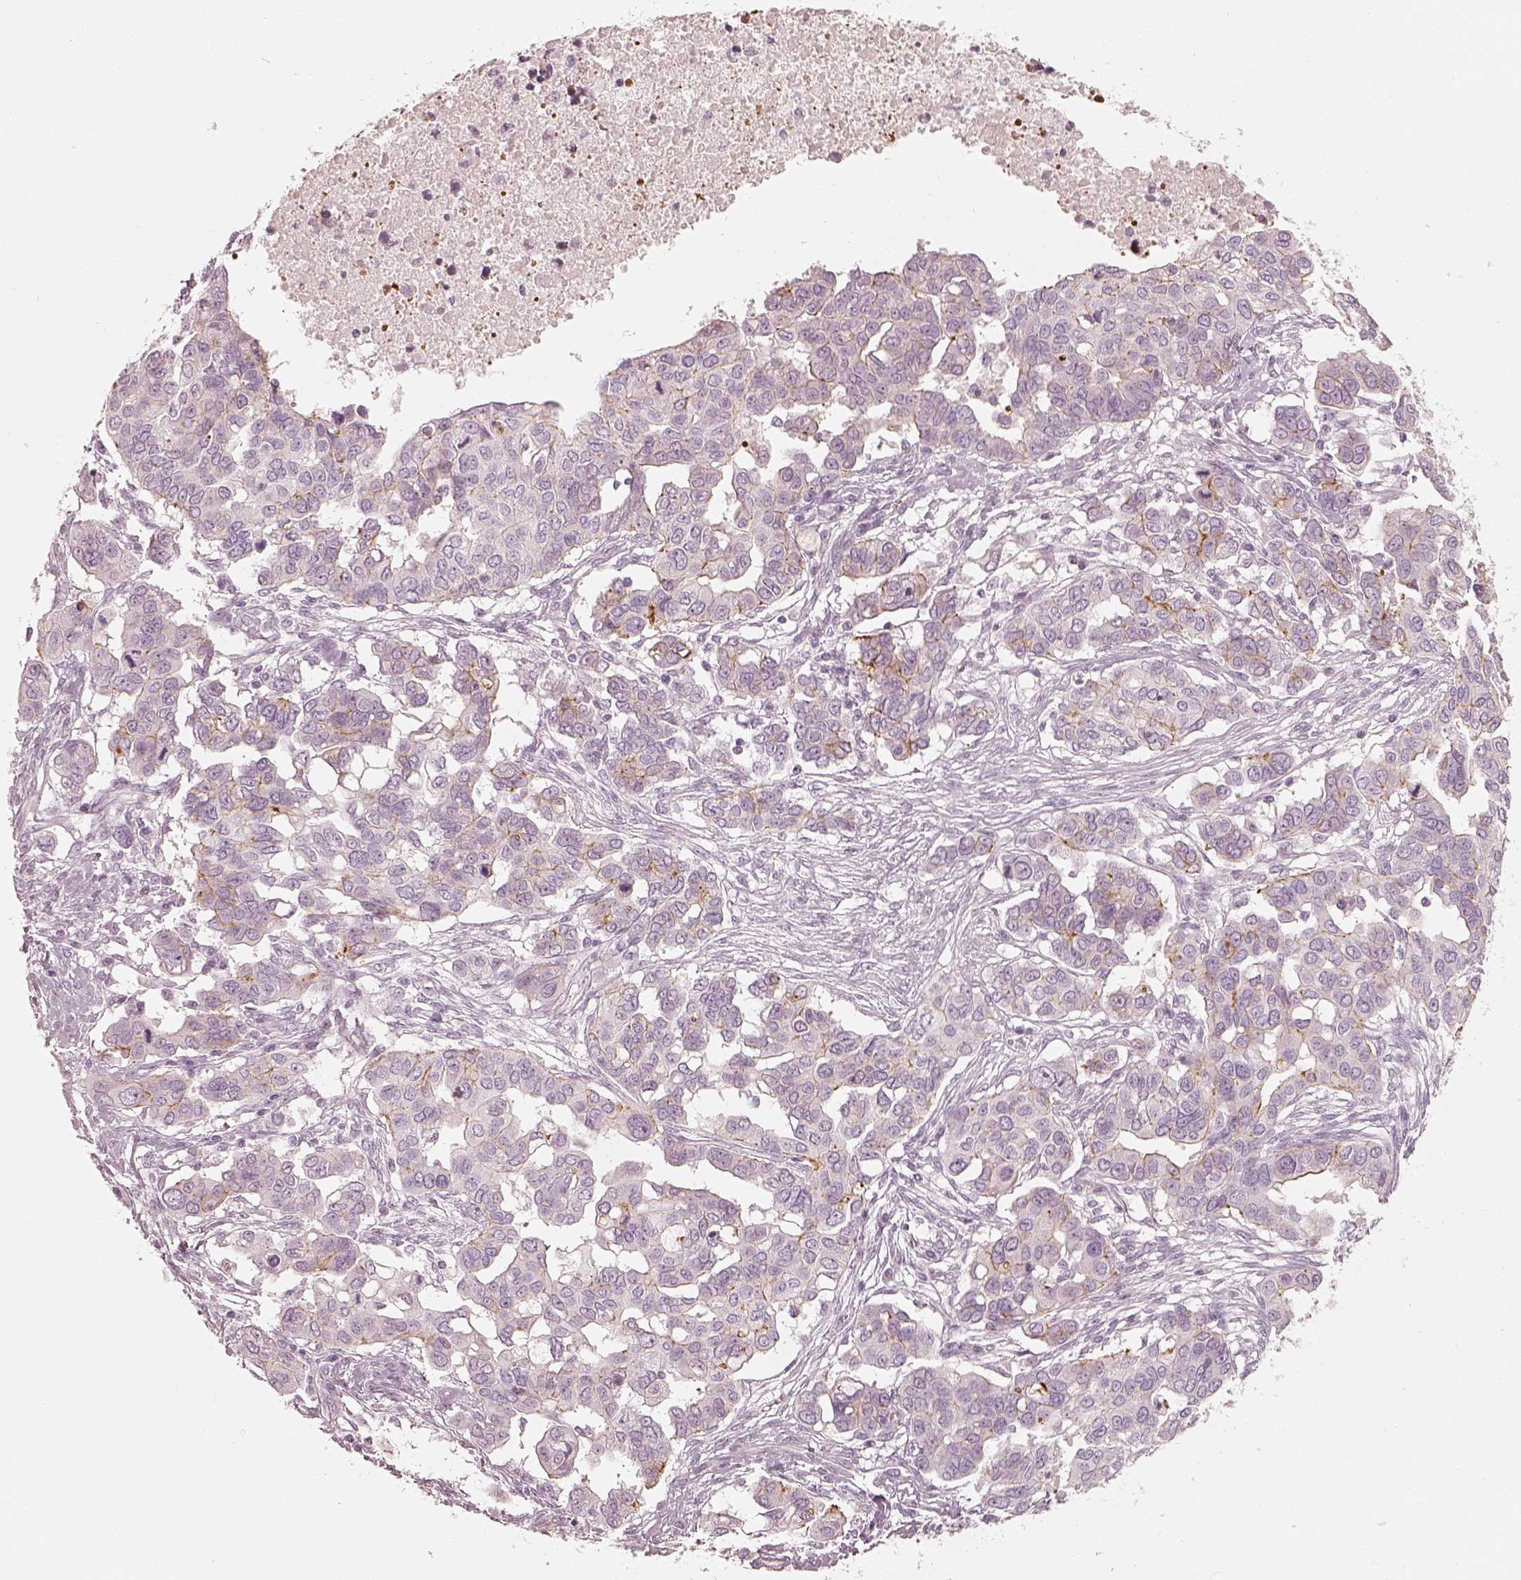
{"staining": {"intensity": "weak", "quantity": "<25%", "location": "cytoplasmic/membranous"}, "tissue": "ovarian cancer", "cell_type": "Tumor cells", "image_type": "cancer", "snomed": [{"axis": "morphology", "description": "Carcinoma, endometroid"}, {"axis": "topography", "description": "Ovary"}], "caption": "Tumor cells show no significant protein expression in endometroid carcinoma (ovarian). The staining was performed using DAB (3,3'-diaminobenzidine) to visualize the protein expression in brown, while the nuclei were stained in blue with hematoxylin (Magnification: 20x).", "gene": "SPATA24", "patient": {"sex": "female", "age": 78}}